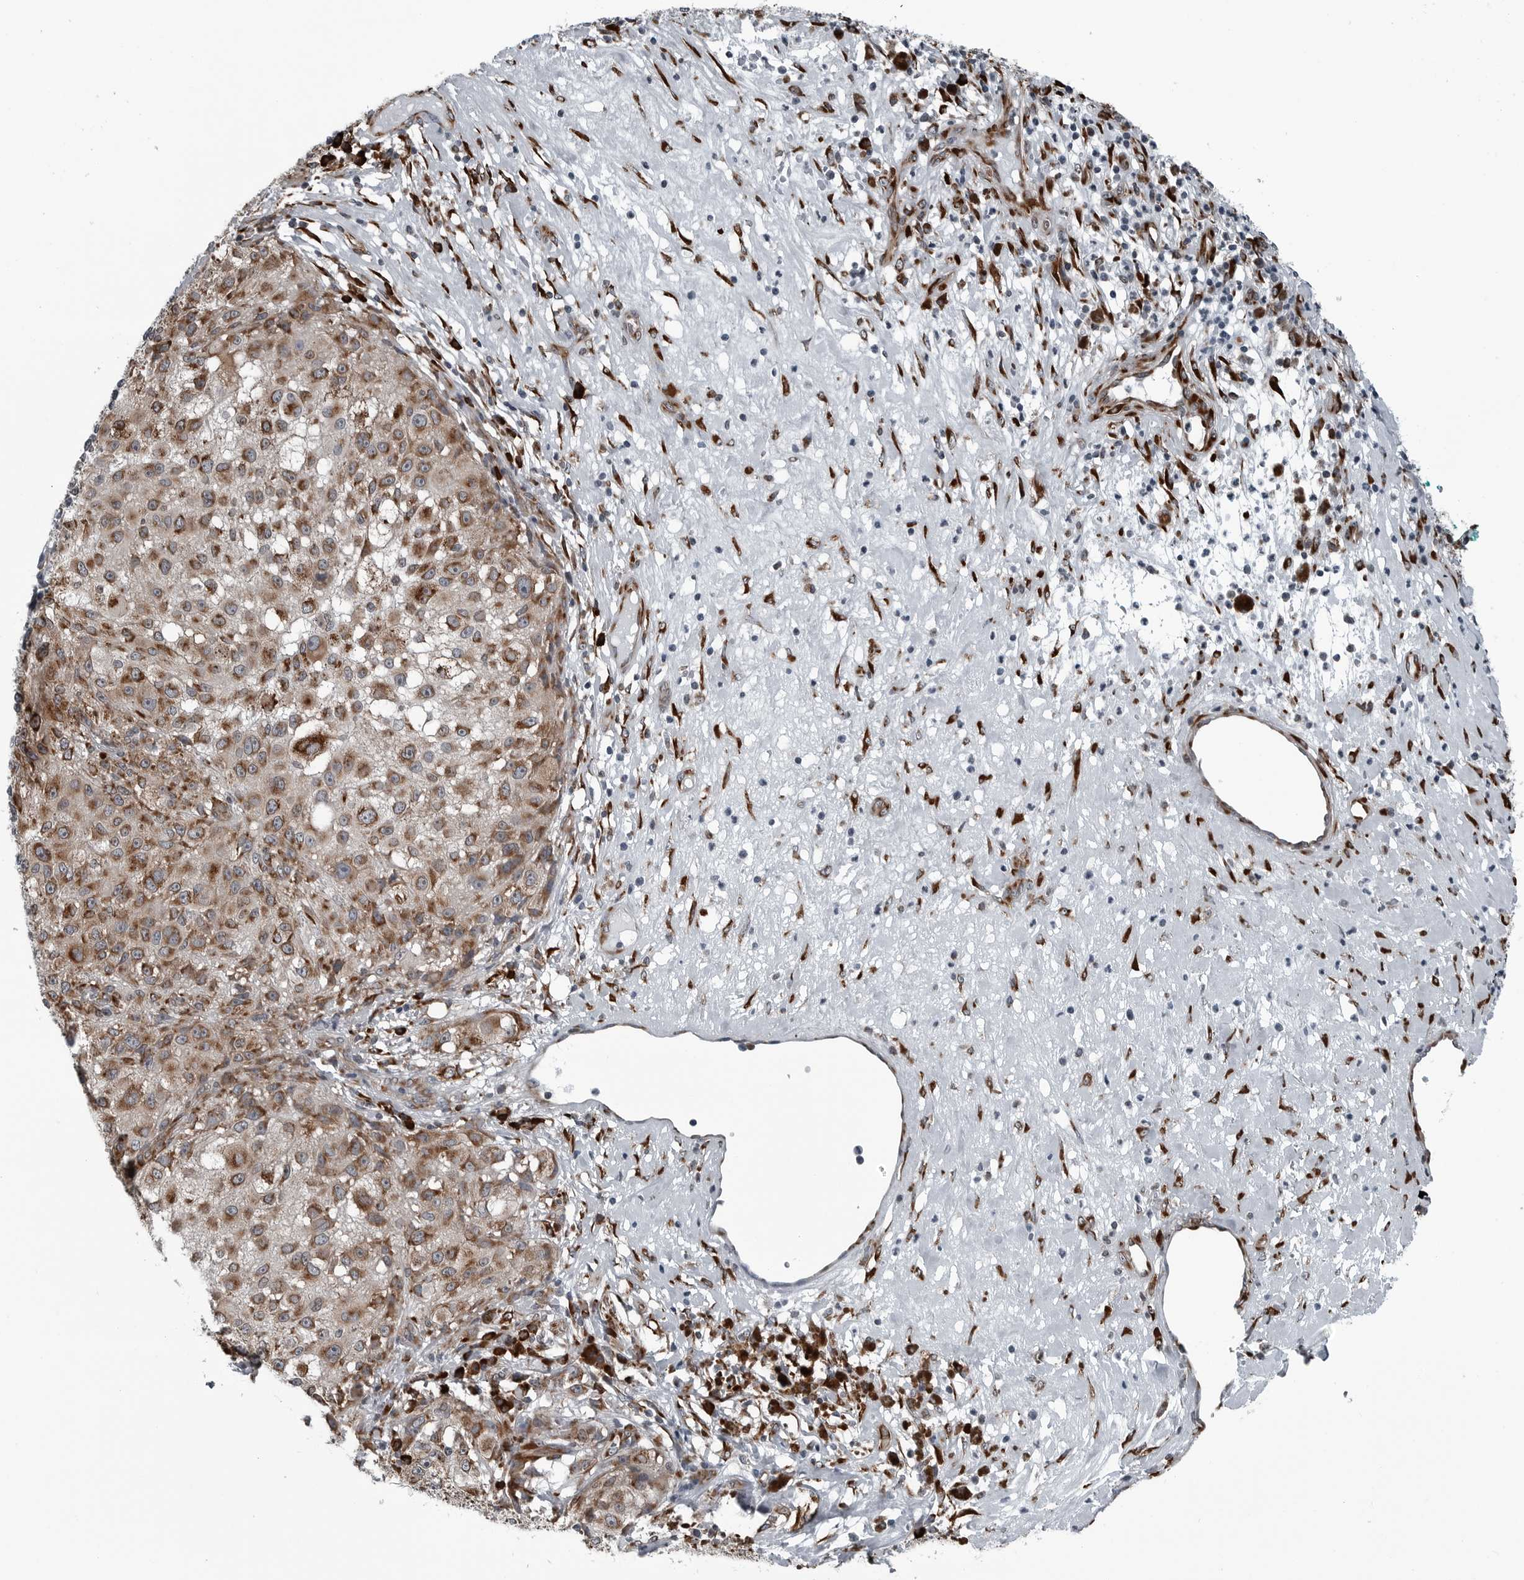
{"staining": {"intensity": "moderate", "quantity": ">75%", "location": "cytoplasmic/membranous"}, "tissue": "melanoma", "cell_type": "Tumor cells", "image_type": "cancer", "snomed": [{"axis": "morphology", "description": "Necrosis, NOS"}, {"axis": "morphology", "description": "Malignant melanoma, NOS"}, {"axis": "topography", "description": "Skin"}], "caption": "DAB (3,3'-diaminobenzidine) immunohistochemical staining of melanoma reveals moderate cytoplasmic/membranous protein positivity in approximately >75% of tumor cells.", "gene": "CEP85", "patient": {"sex": "female", "age": 87}}